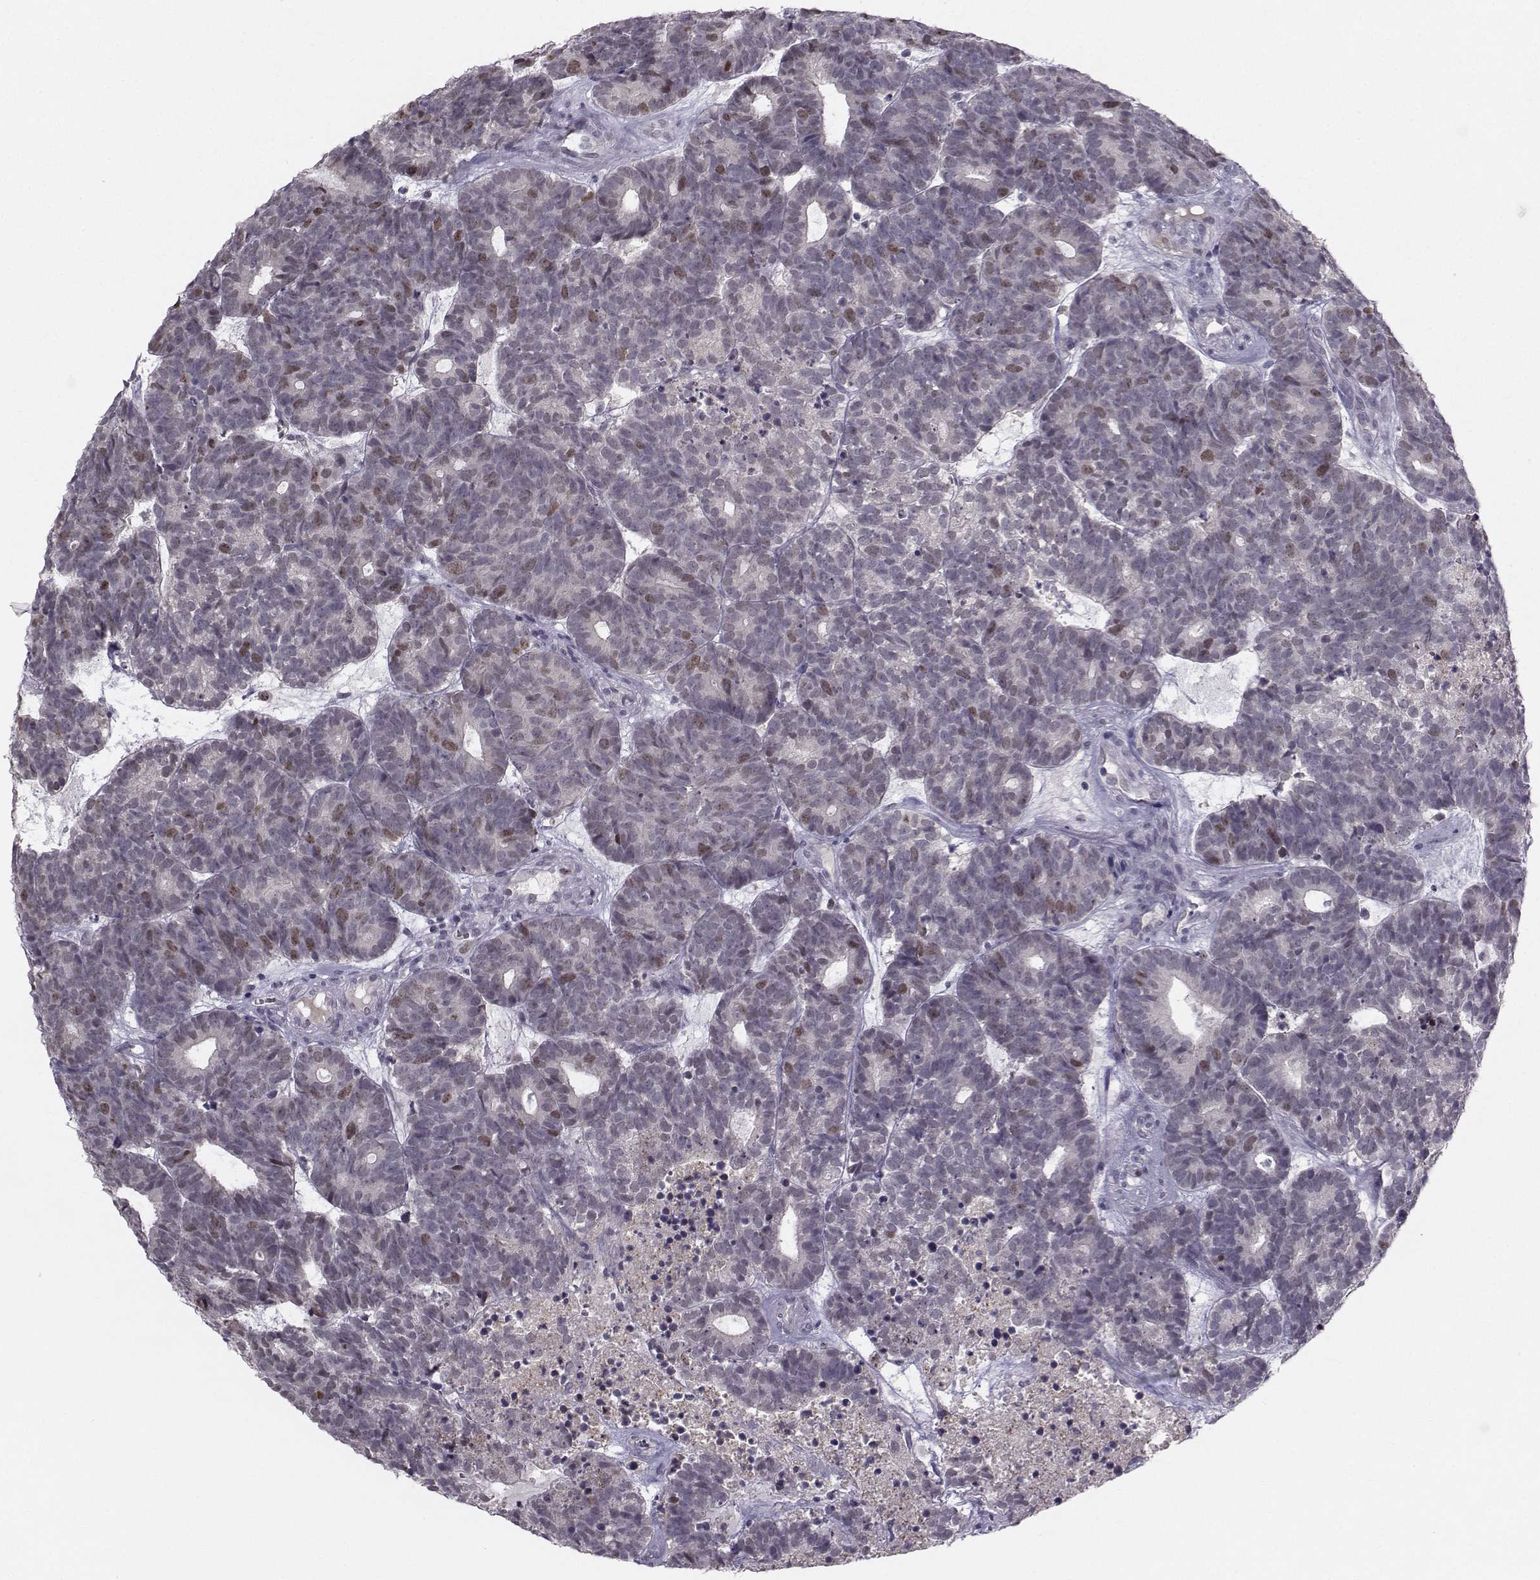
{"staining": {"intensity": "moderate", "quantity": "<25%", "location": "nuclear"}, "tissue": "head and neck cancer", "cell_type": "Tumor cells", "image_type": "cancer", "snomed": [{"axis": "morphology", "description": "Adenocarcinoma, NOS"}, {"axis": "topography", "description": "Head-Neck"}], "caption": "This photomicrograph exhibits head and neck cancer (adenocarcinoma) stained with IHC to label a protein in brown. The nuclear of tumor cells show moderate positivity for the protein. Nuclei are counter-stained blue.", "gene": "LRP8", "patient": {"sex": "female", "age": 81}}